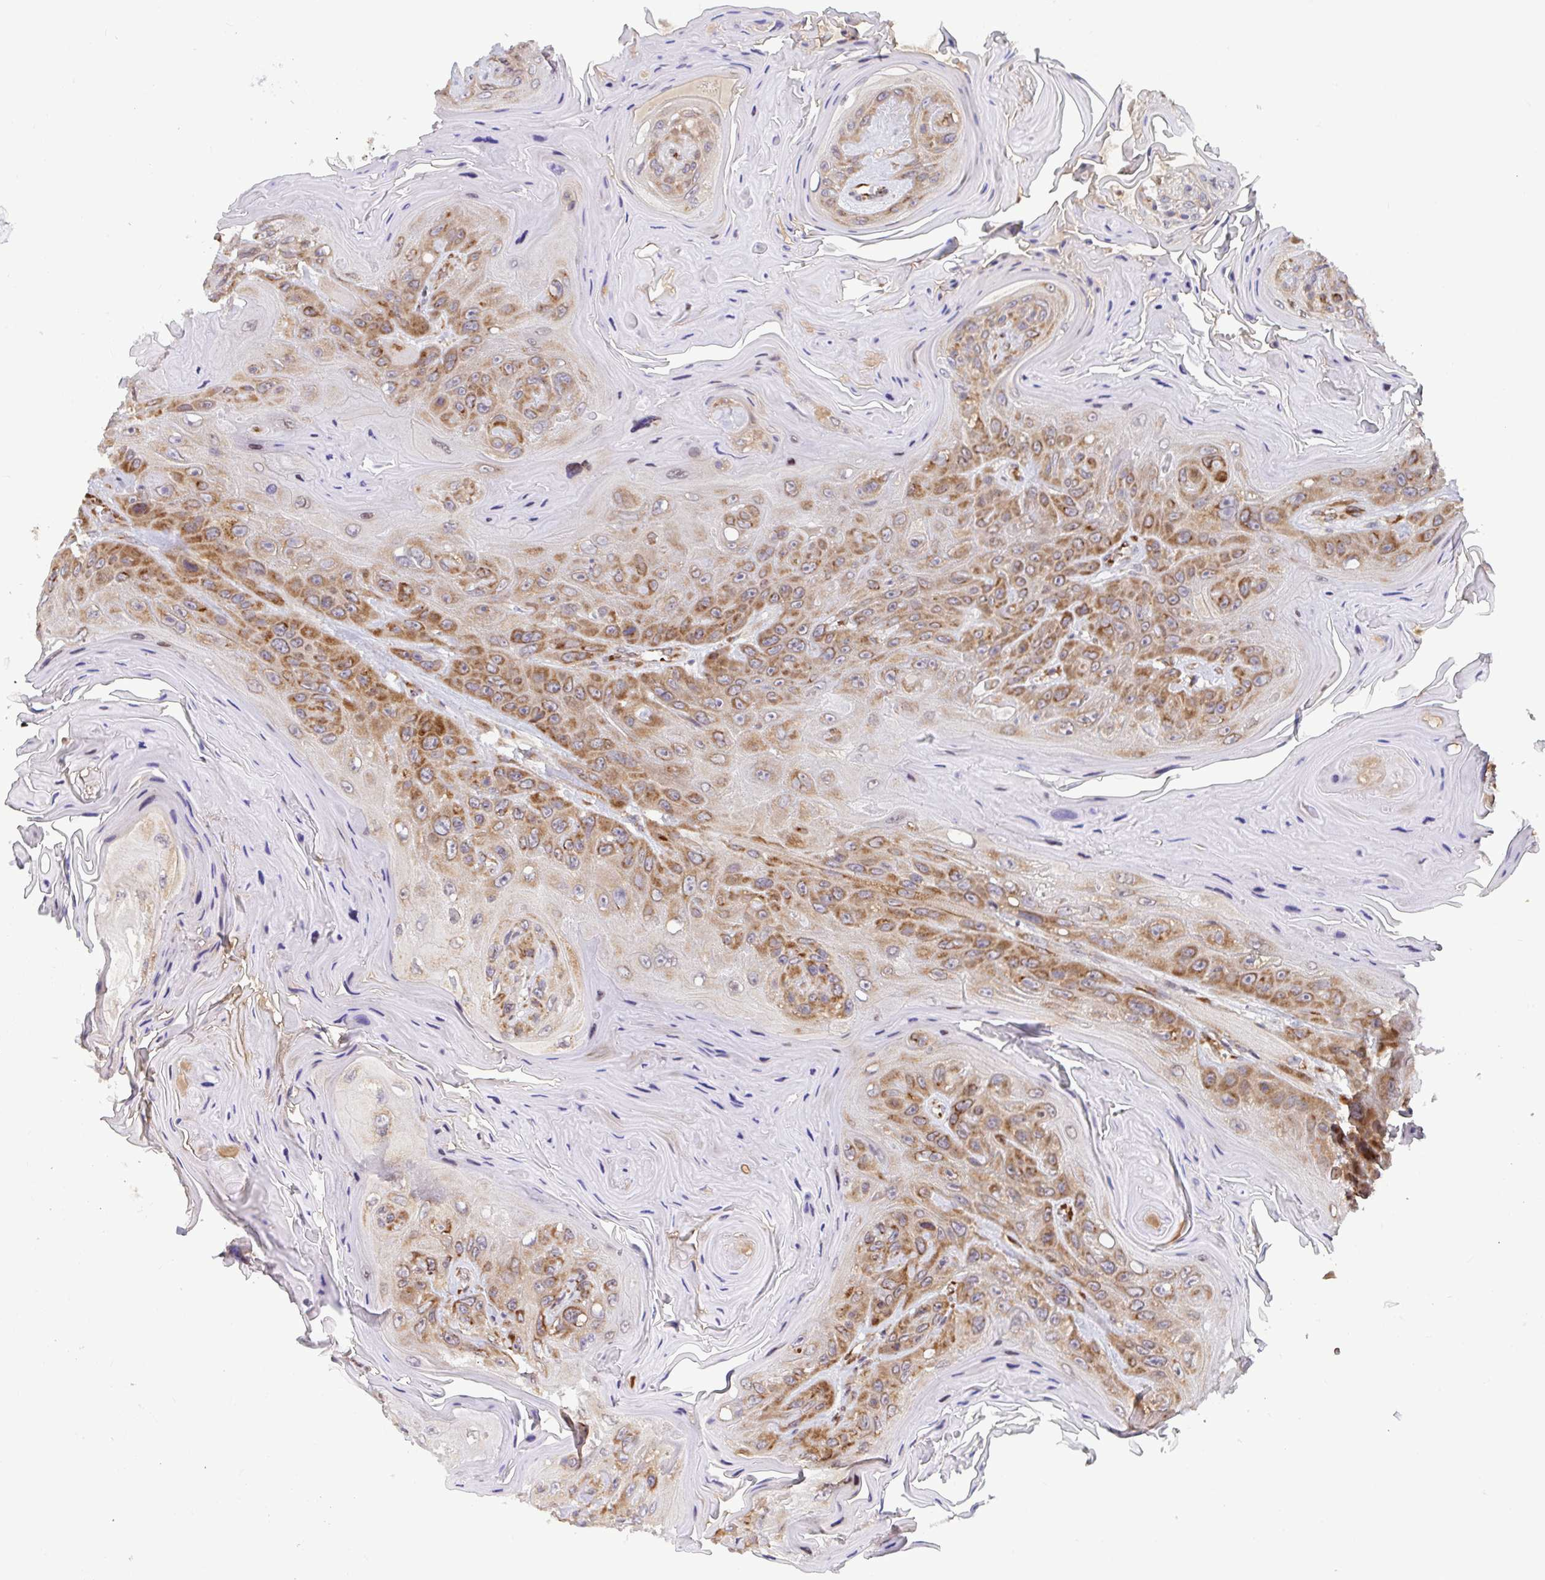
{"staining": {"intensity": "moderate", "quantity": ">75%", "location": "cytoplasmic/membranous"}, "tissue": "head and neck cancer", "cell_type": "Tumor cells", "image_type": "cancer", "snomed": [{"axis": "morphology", "description": "Squamous cell carcinoma, NOS"}, {"axis": "topography", "description": "Head-Neck"}], "caption": "Head and neck cancer (squamous cell carcinoma) stained for a protein demonstrates moderate cytoplasmic/membranous positivity in tumor cells.", "gene": "ATP5MJ", "patient": {"sex": "female", "age": 59}}